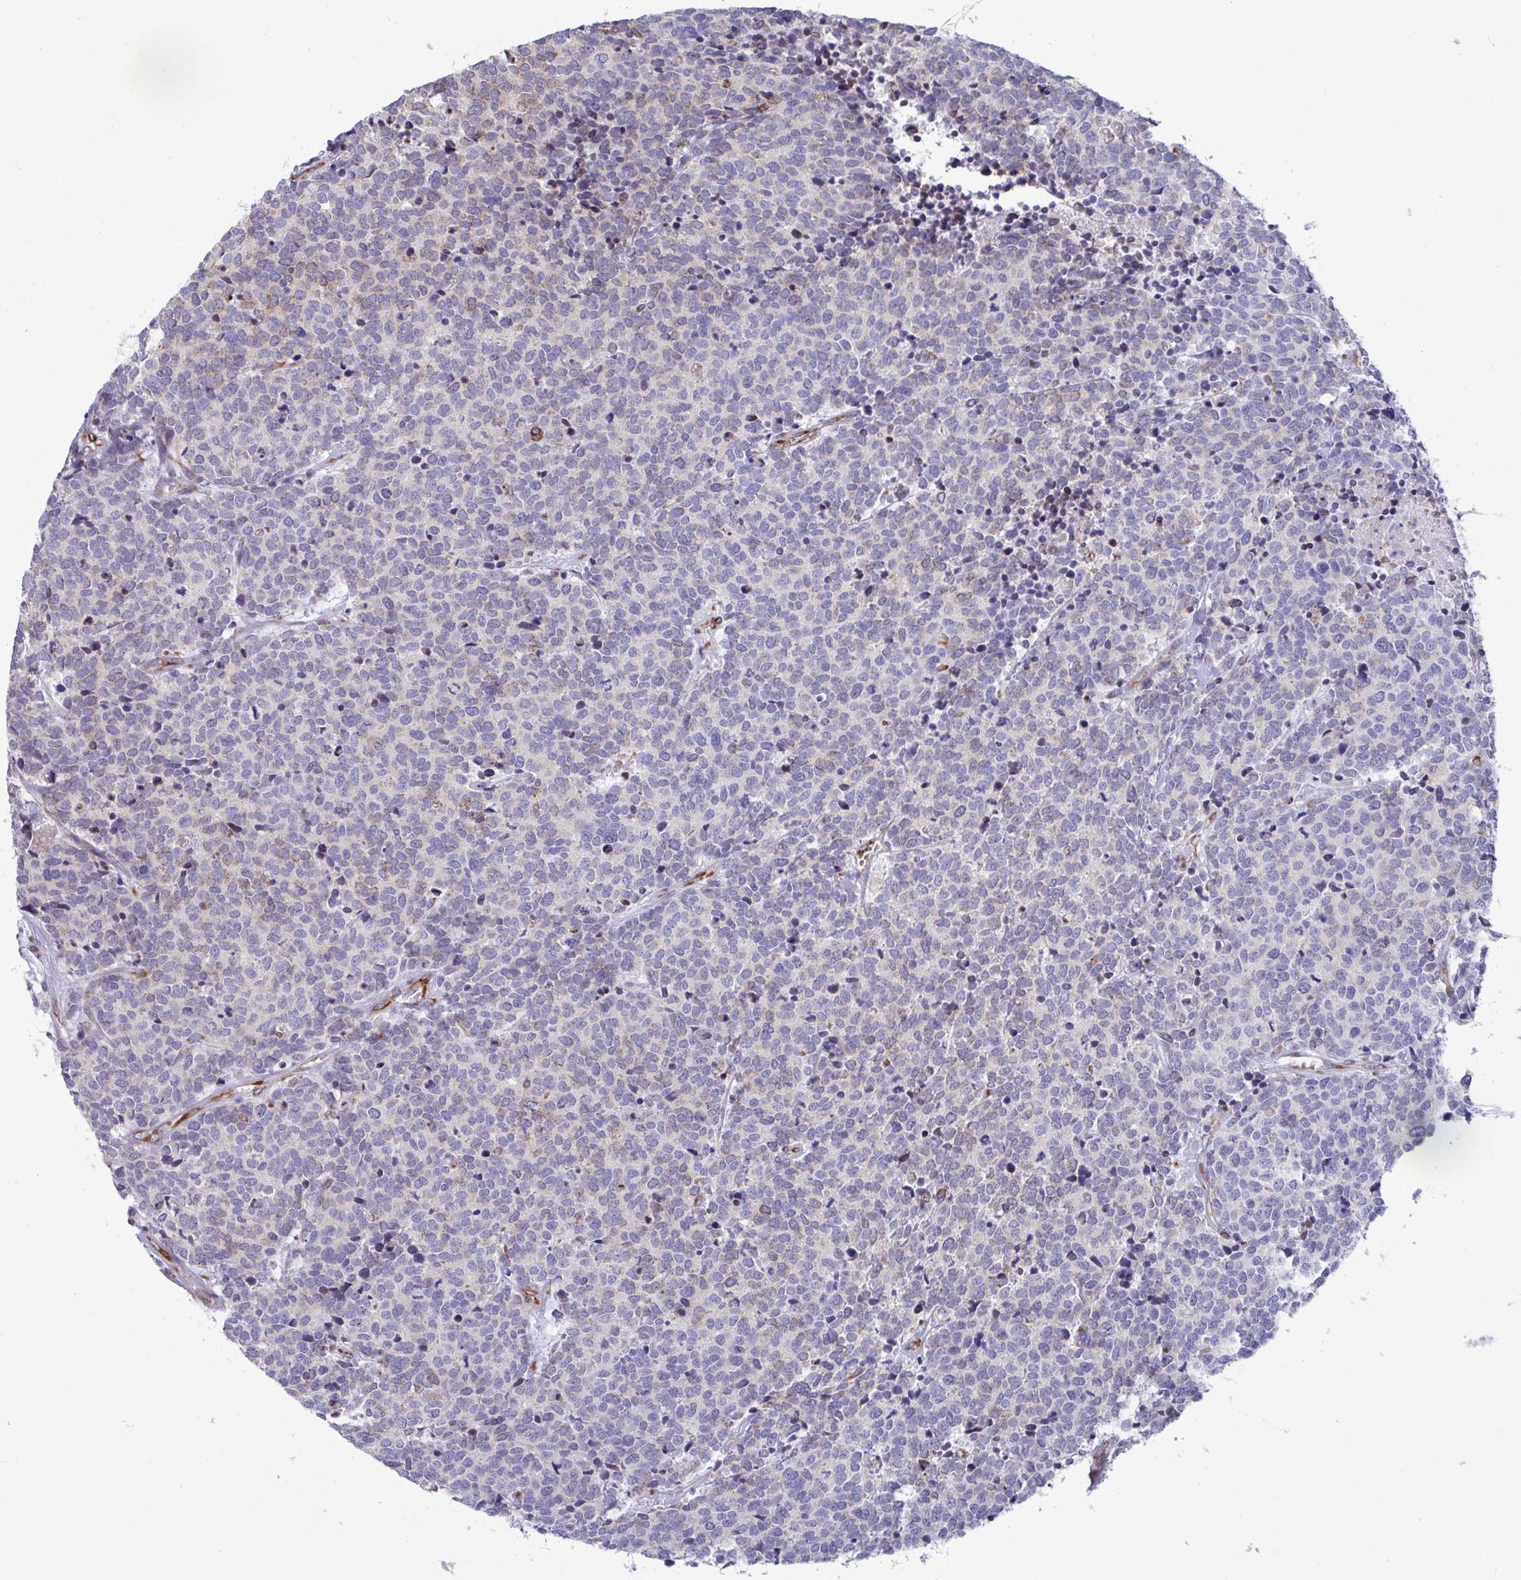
{"staining": {"intensity": "weak", "quantity": "<25%", "location": "cytoplasmic/membranous"}, "tissue": "carcinoid", "cell_type": "Tumor cells", "image_type": "cancer", "snomed": [{"axis": "morphology", "description": "Carcinoid, malignant, NOS"}, {"axis": "topography", "description": "Skin"}], "caption": "Immunohistochemistry histopathology image of human carcinoid stained for a protein (brown), which displays no staining in tumor cells.", "gene": "ASPH", "patient": {"sex": "female", "age": 79}}